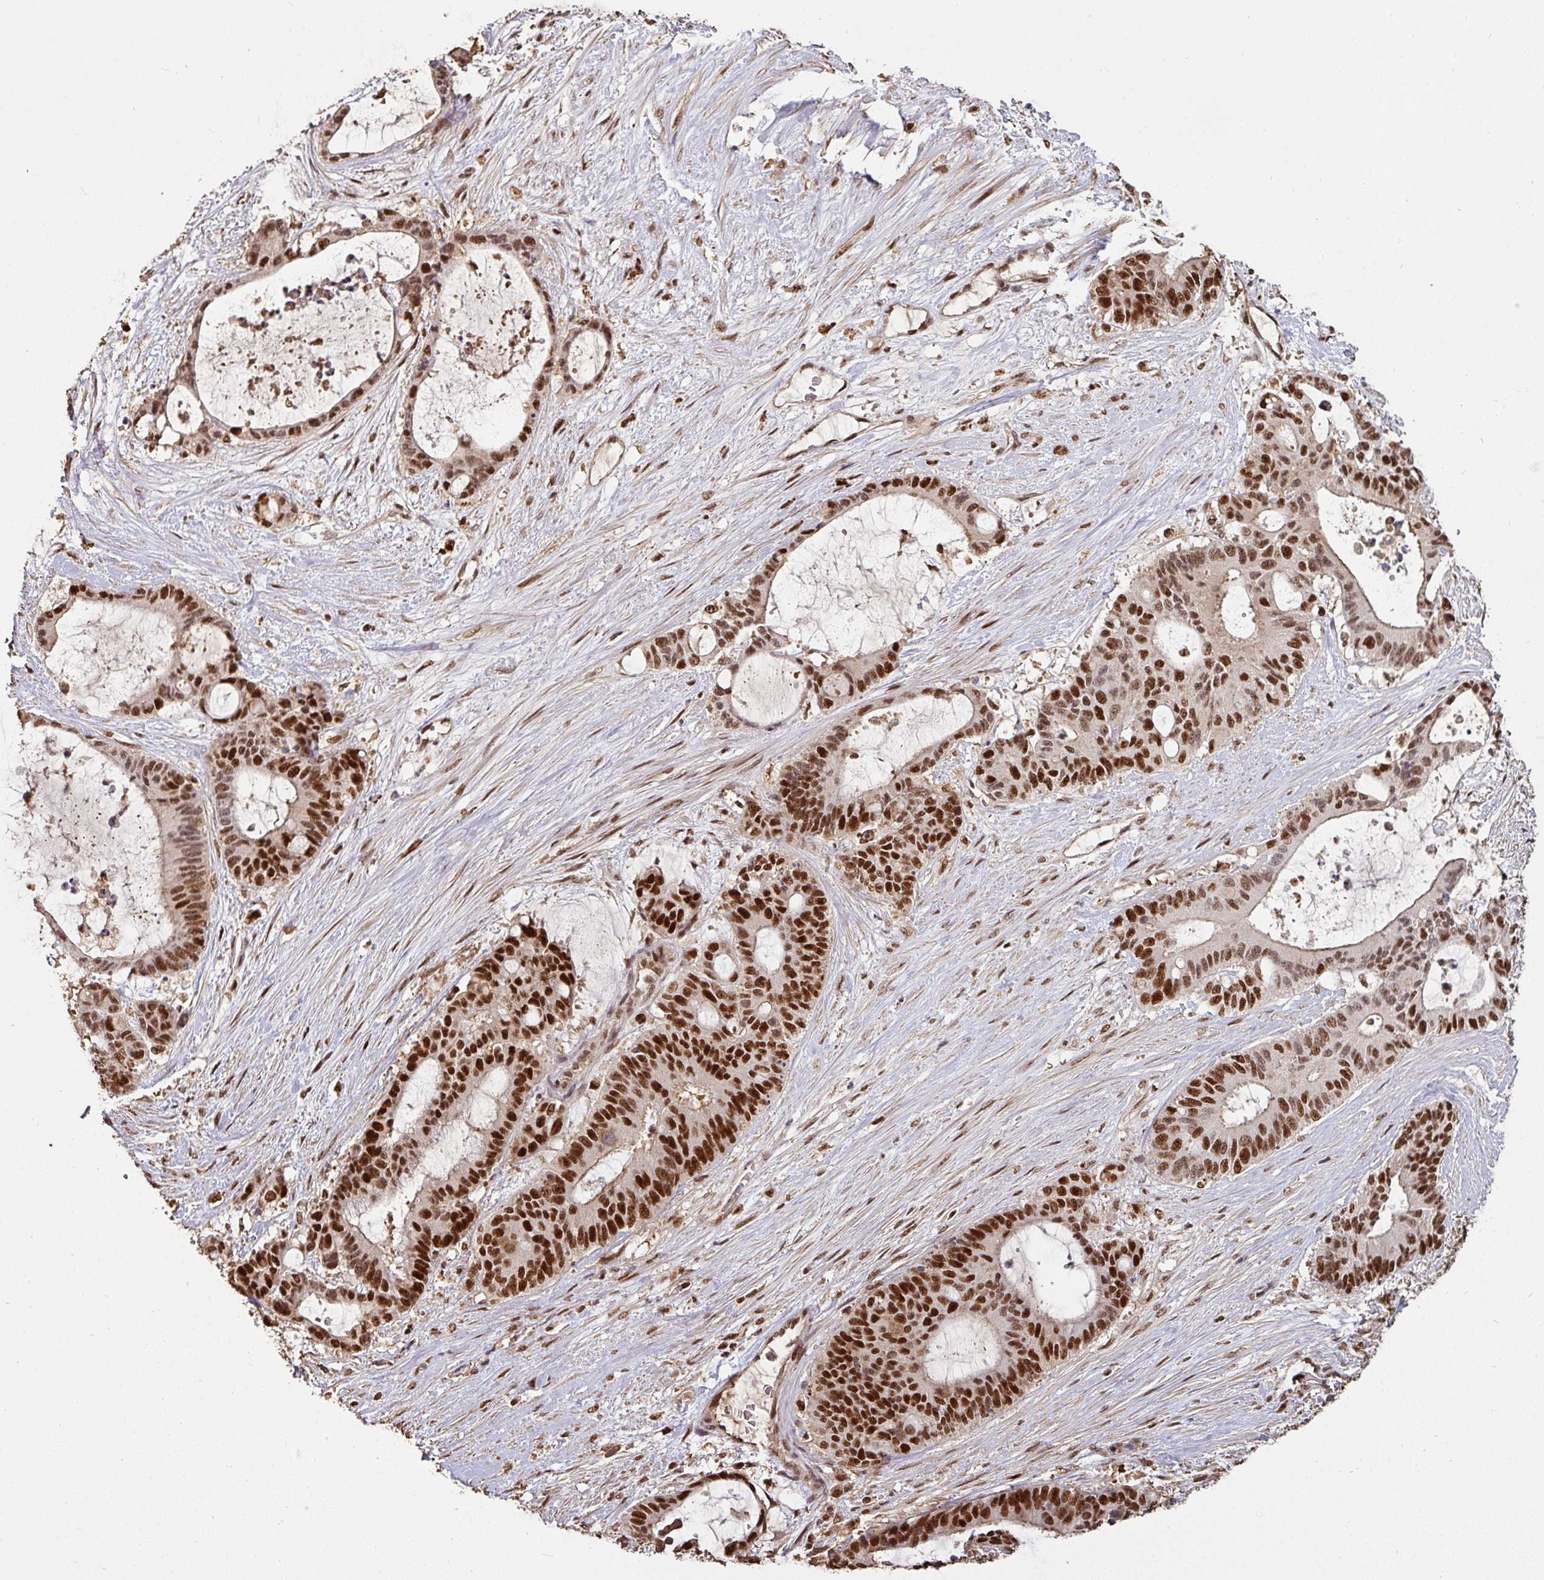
{"staining": {"intensity": "strong", "quantity": ">75%", "location": "nuclear"}, "tissue": "liver cancer", "cell_type": "Tumor cells", "image_type": "cancer", "snomed": [{"axis": "morphology", "description": "Normal tissue, NOS"}, {"axis": "morphology", "description": "Cholangiocarcinoma"}, {"axis": "topography", "description": "Liver"}, {"axis": "topography", "description": "Peripheral nerve tissue"}], "caption": "Liver cancer (cholangiocarcinoma) stained with IHC shows strong nuclear staining in about >75% of tumor cells.", "gene": "POLD1", "patient": {"sex": "female", "age": 73}}